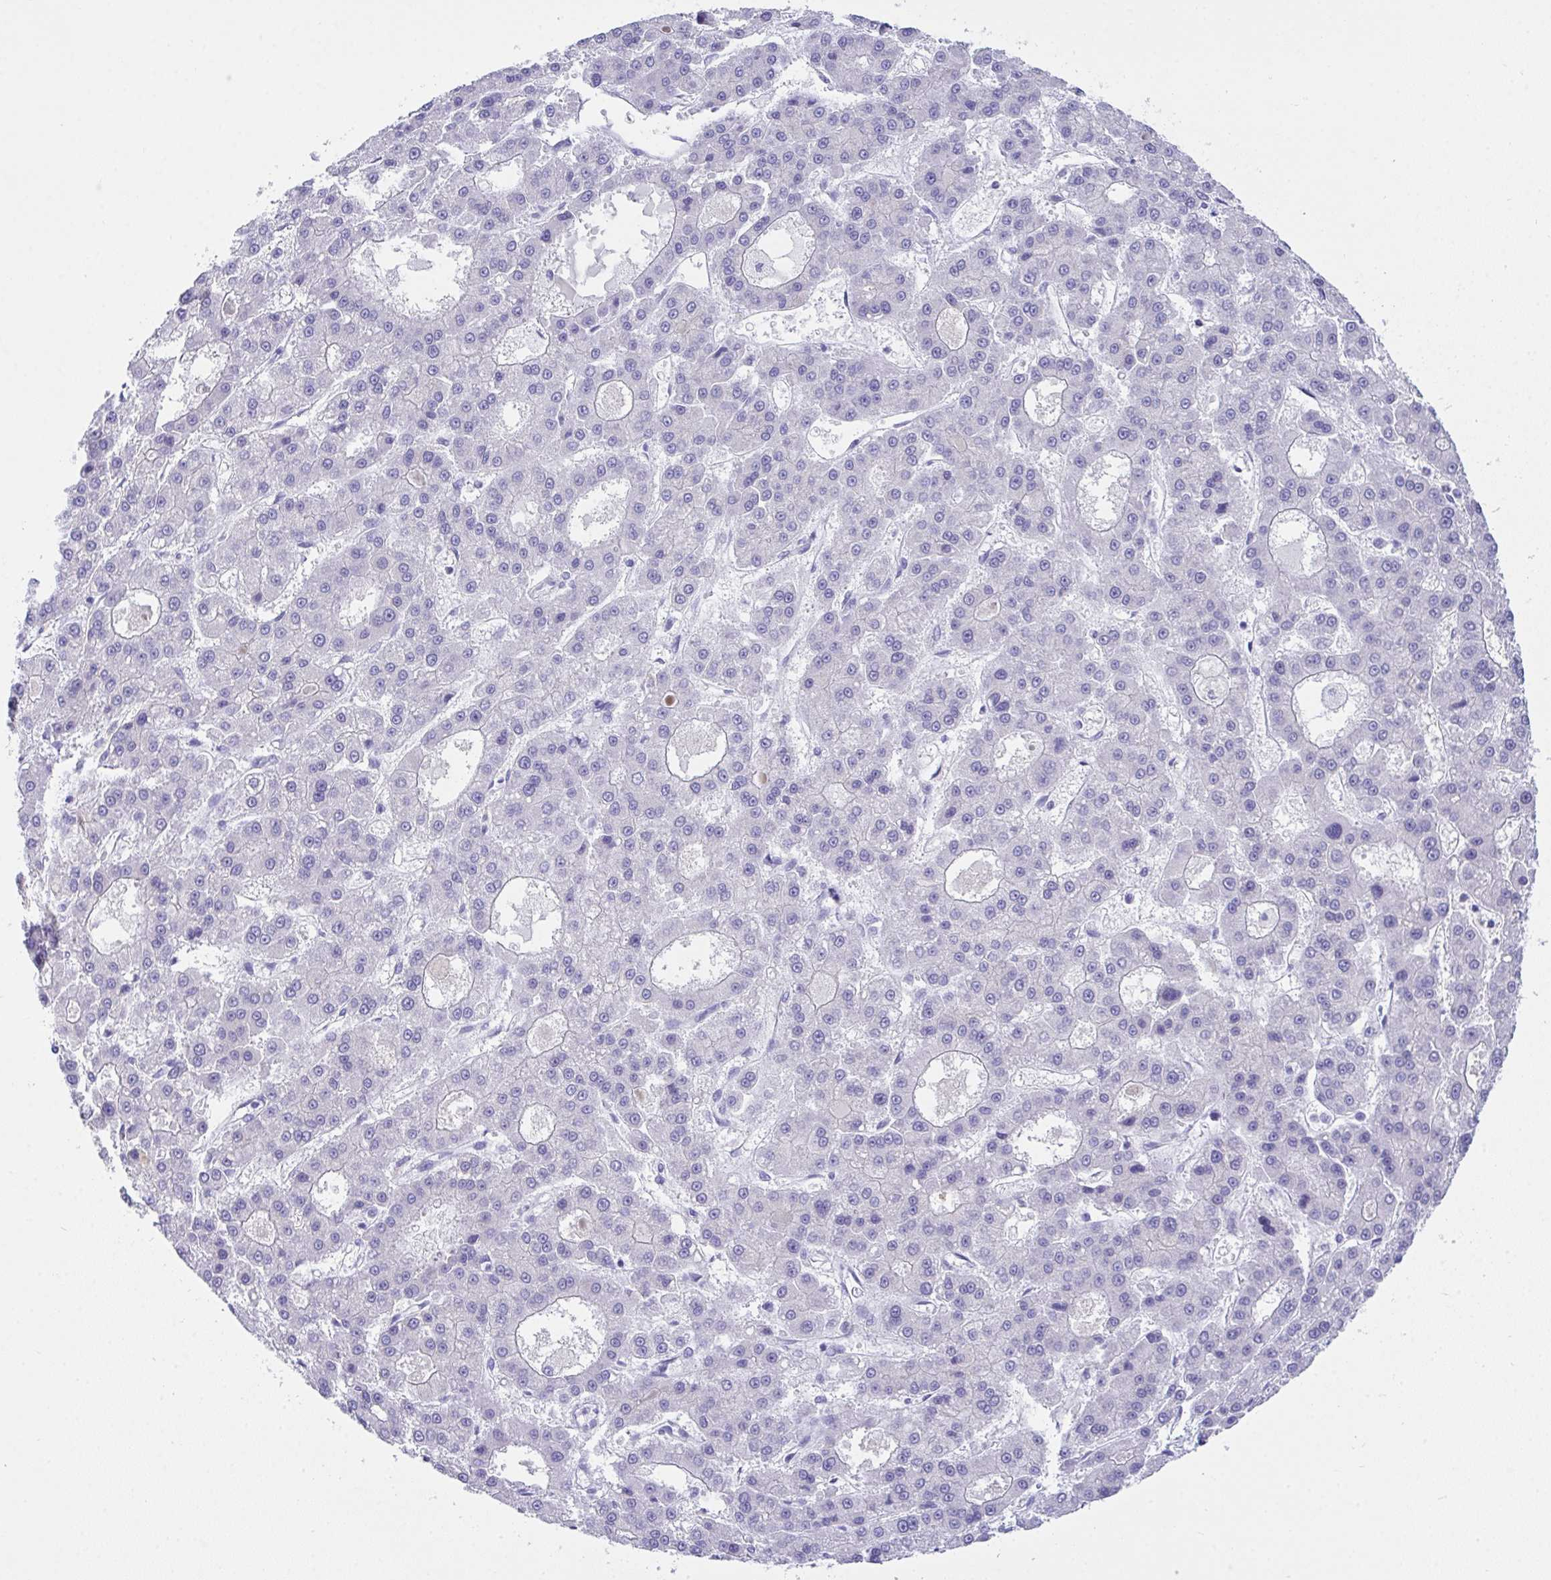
{"staining": {"intensity": "negative", "quantity": "none", "location": "none"}, "tissue": "liver cancer", "cell_type": "Tumor cells", "image_type": "cancer", "snomed": [{"axis": "morphology", "description": "Carcinoma, Hepatocellular, NOS"}, {"axis": "topography", "description": "Liver"}], "caption": "Hepatocellular carcinoma (liver) was stained to show a protein in brown. There is no significant expression in tumor cells. (Stains: DAB immunohistochemistry (IHC) with hematoxylin counter stain, Microscopy: brightfield microscopy at high magnification).", "gene": "TMEM106B", "patient": {"sex": "male", "age": 70}}